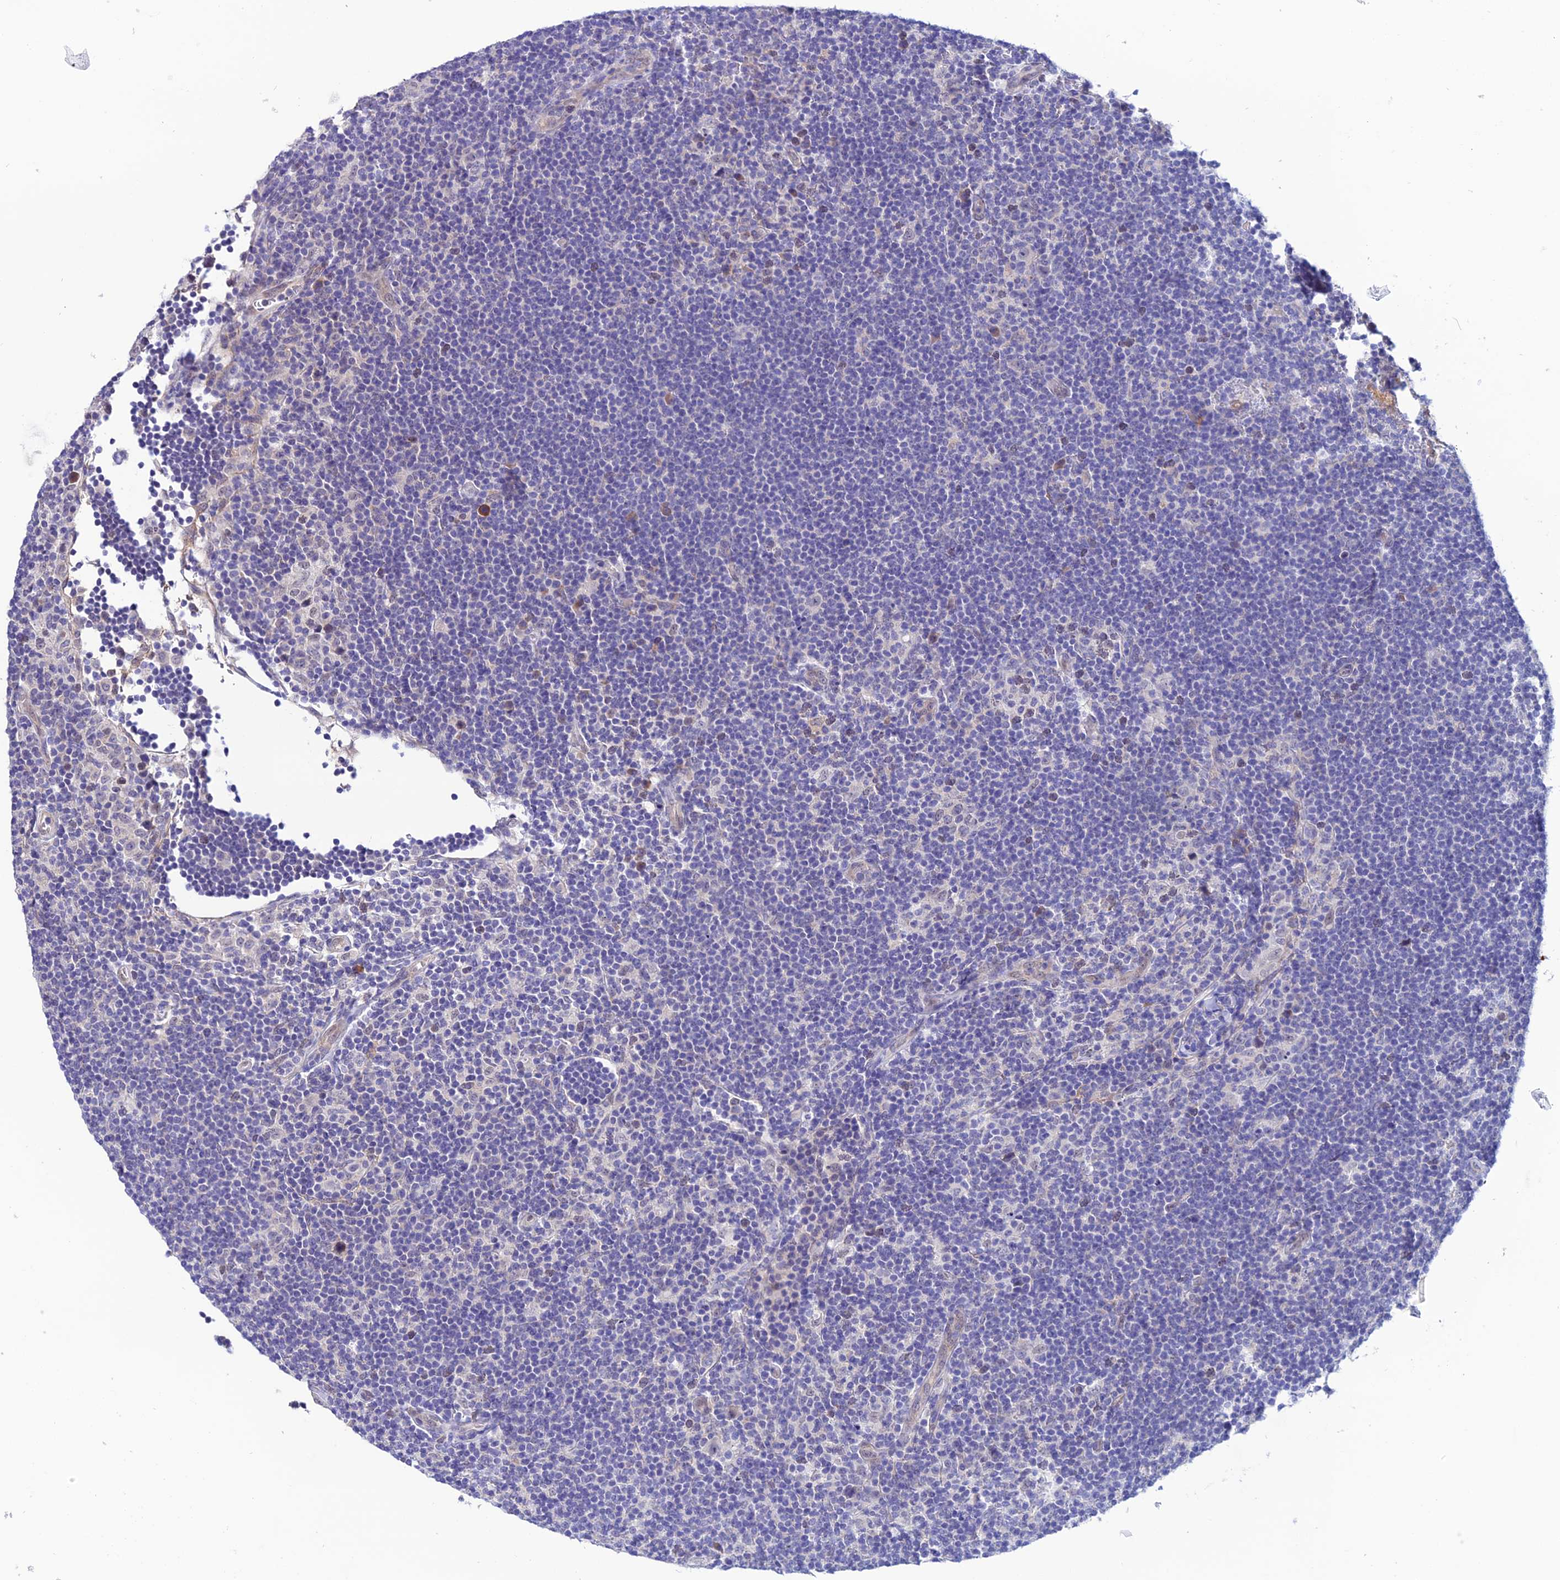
{"staining": {"intensity": "negative", "quantity": "none", "location": "none"}, "tissue": "lymphoma", "cell_type": "Tumor cells", "image_type": "cancer", "snomed": [{"axis": "morphology", "description": "Hodgkin's disease, NOS"}, {"axis": "topography", "description": "Lymph node"}], "caption": "An immunohistochemistry (IHC) micrograph of lymphoma is shown. There is no staining in tumor cells of lymphoma.", "gene": "FZD8", "patient": {"sex": "female", "age": 57}}